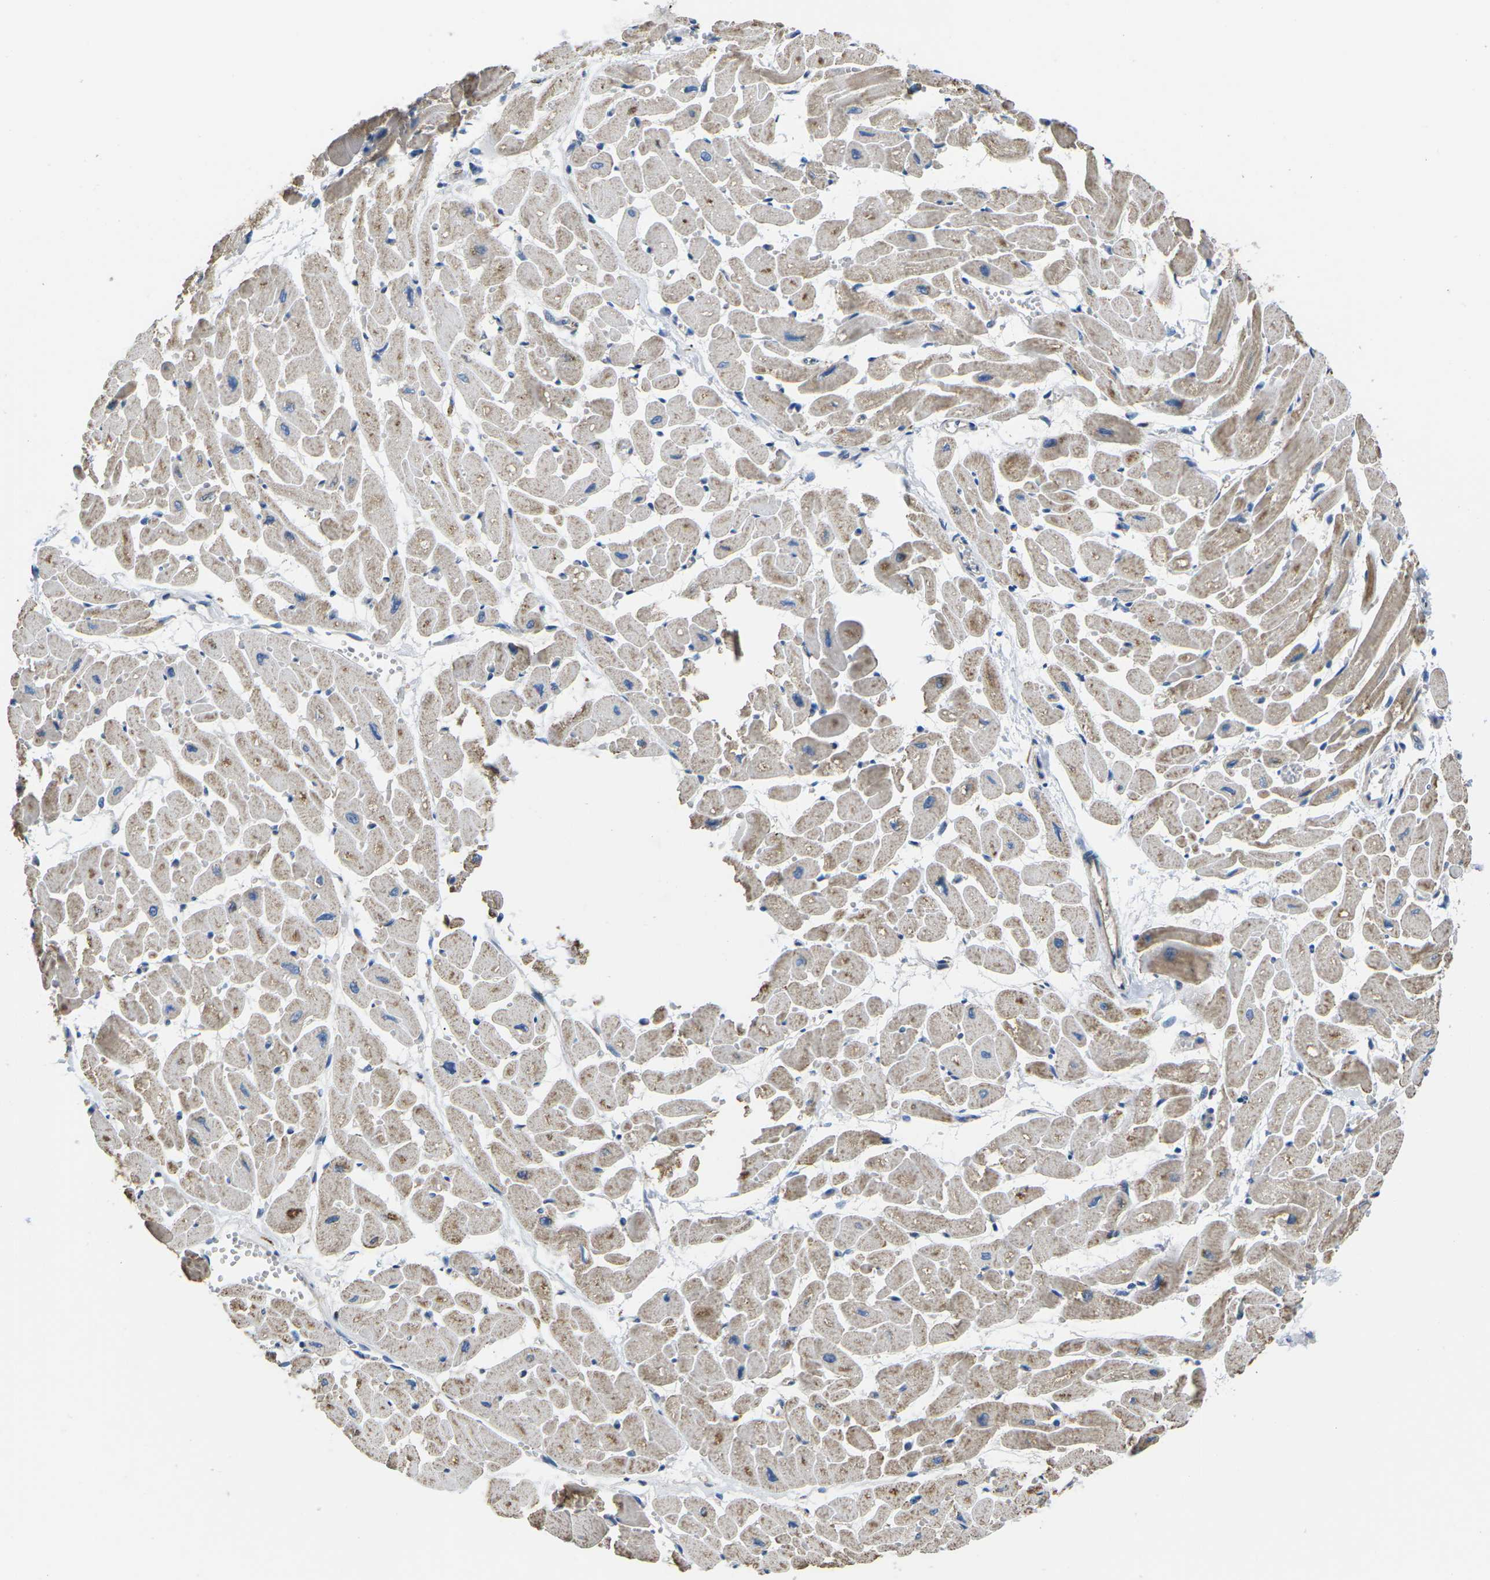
{"staining": {"intensity": "moderate", "quantity": ">75%", "location": "cytoplasmic/membranous"}, "tissue": "heart muscle", "cell_type": "Cardiomyocytes", "image_type": "normal", "snomed": [{"axis": "morphology", "description": "Normal tissue, NOS"}, {"axis": "topography", "description": "Heart"}], "caption": "Heart muscle stained for a protein (brown) displays moderate cytoplasmic/membranous positive positivity in about >75% of cardiomyocytes.", "gene": "TMEFF2", "patient": {"sex": "male", "age": 45}}